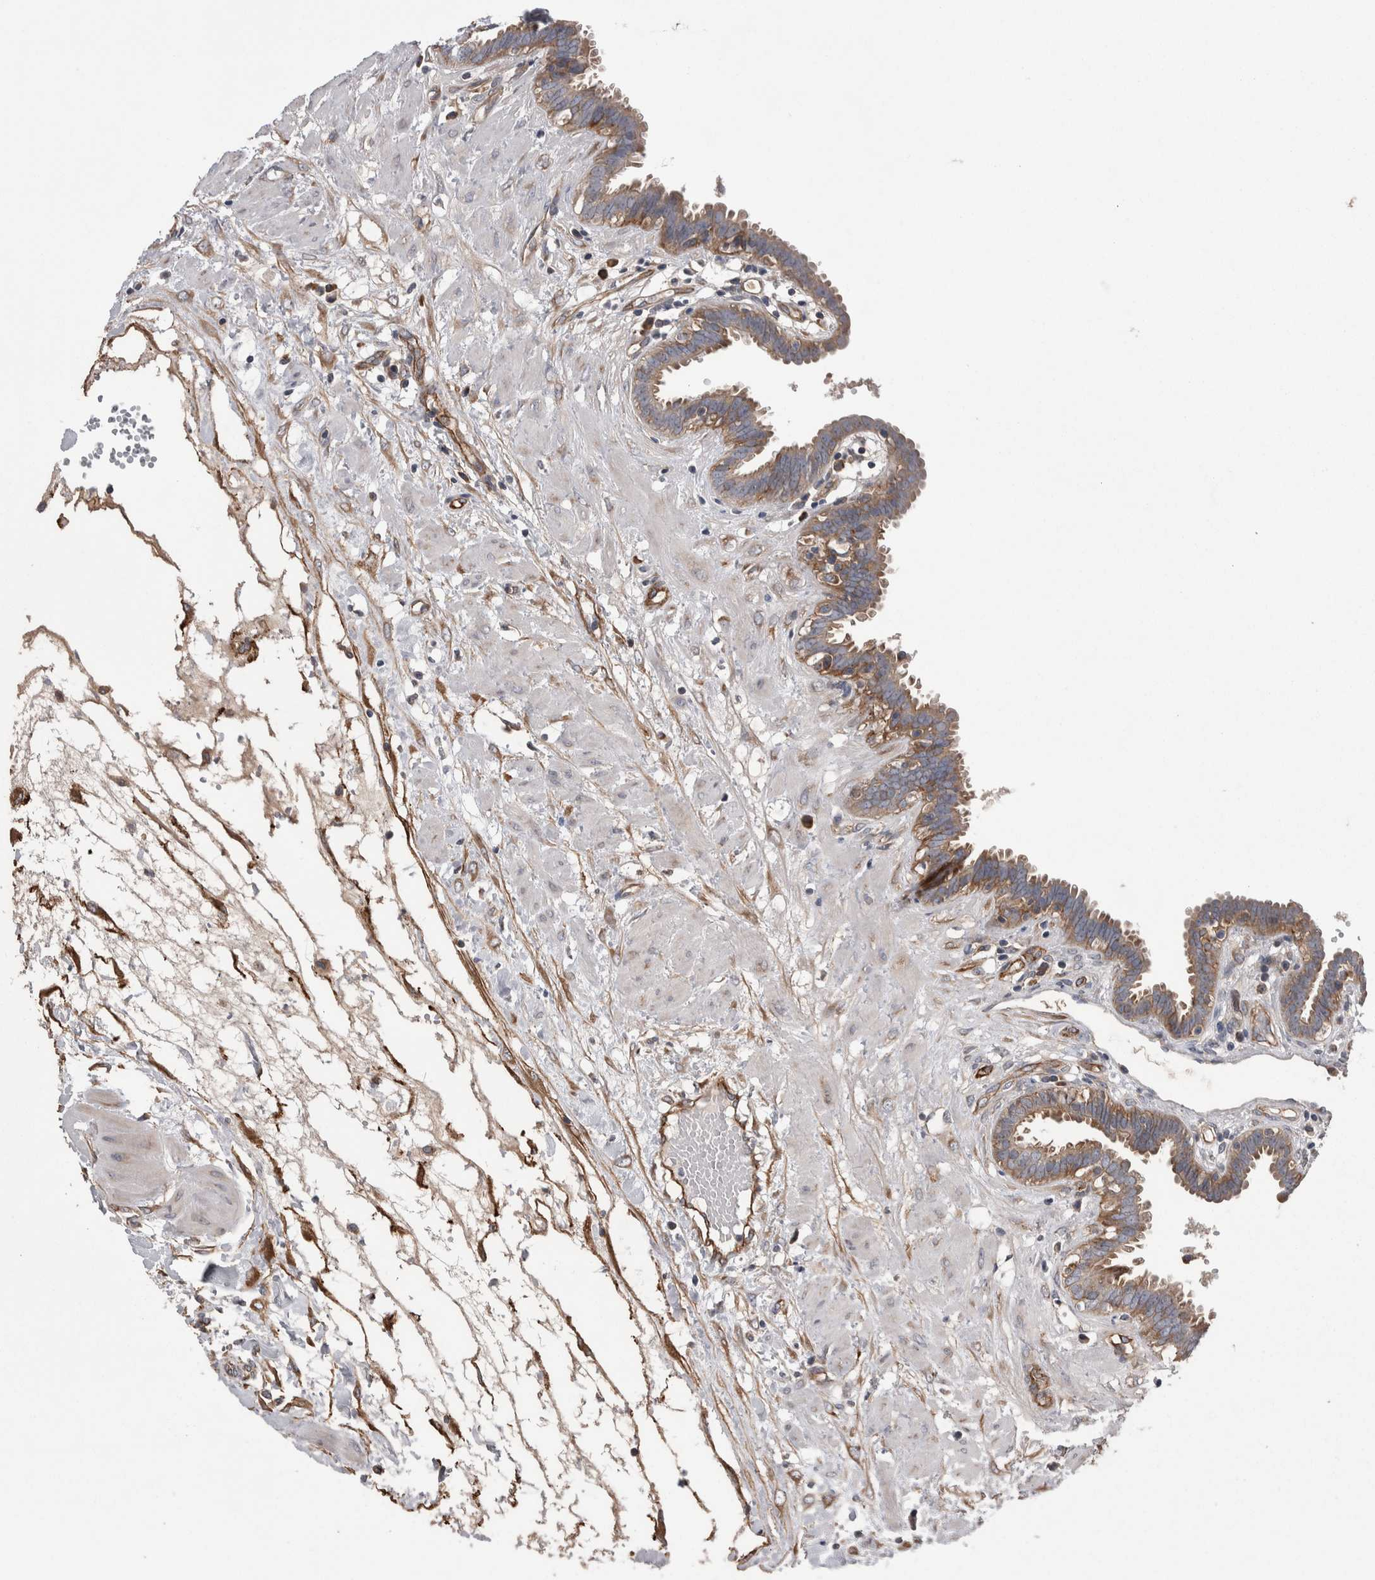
{"staining": {"intensity": "moderate", "quantity": ">75%", "location": "cytoplasmic/membranous"}, "tissue": "fallopian tube", "cell_type": "Glandular cells", "image_type": "normal", "snomed": [{"axis": "morphology", "description": "Normal tissue, NOS"}, {"axis": "topography", "description": "Fallopian tube"}, {"axis": "topography", "description": "Placenta"}], "caption": "Moderate cytoplasmic/membranous protein staining is identified in approximately >75% of glandular cells in fallopian tube.", "gene": "LIMA1", "patient": {"sex": "female", "age": 32}}